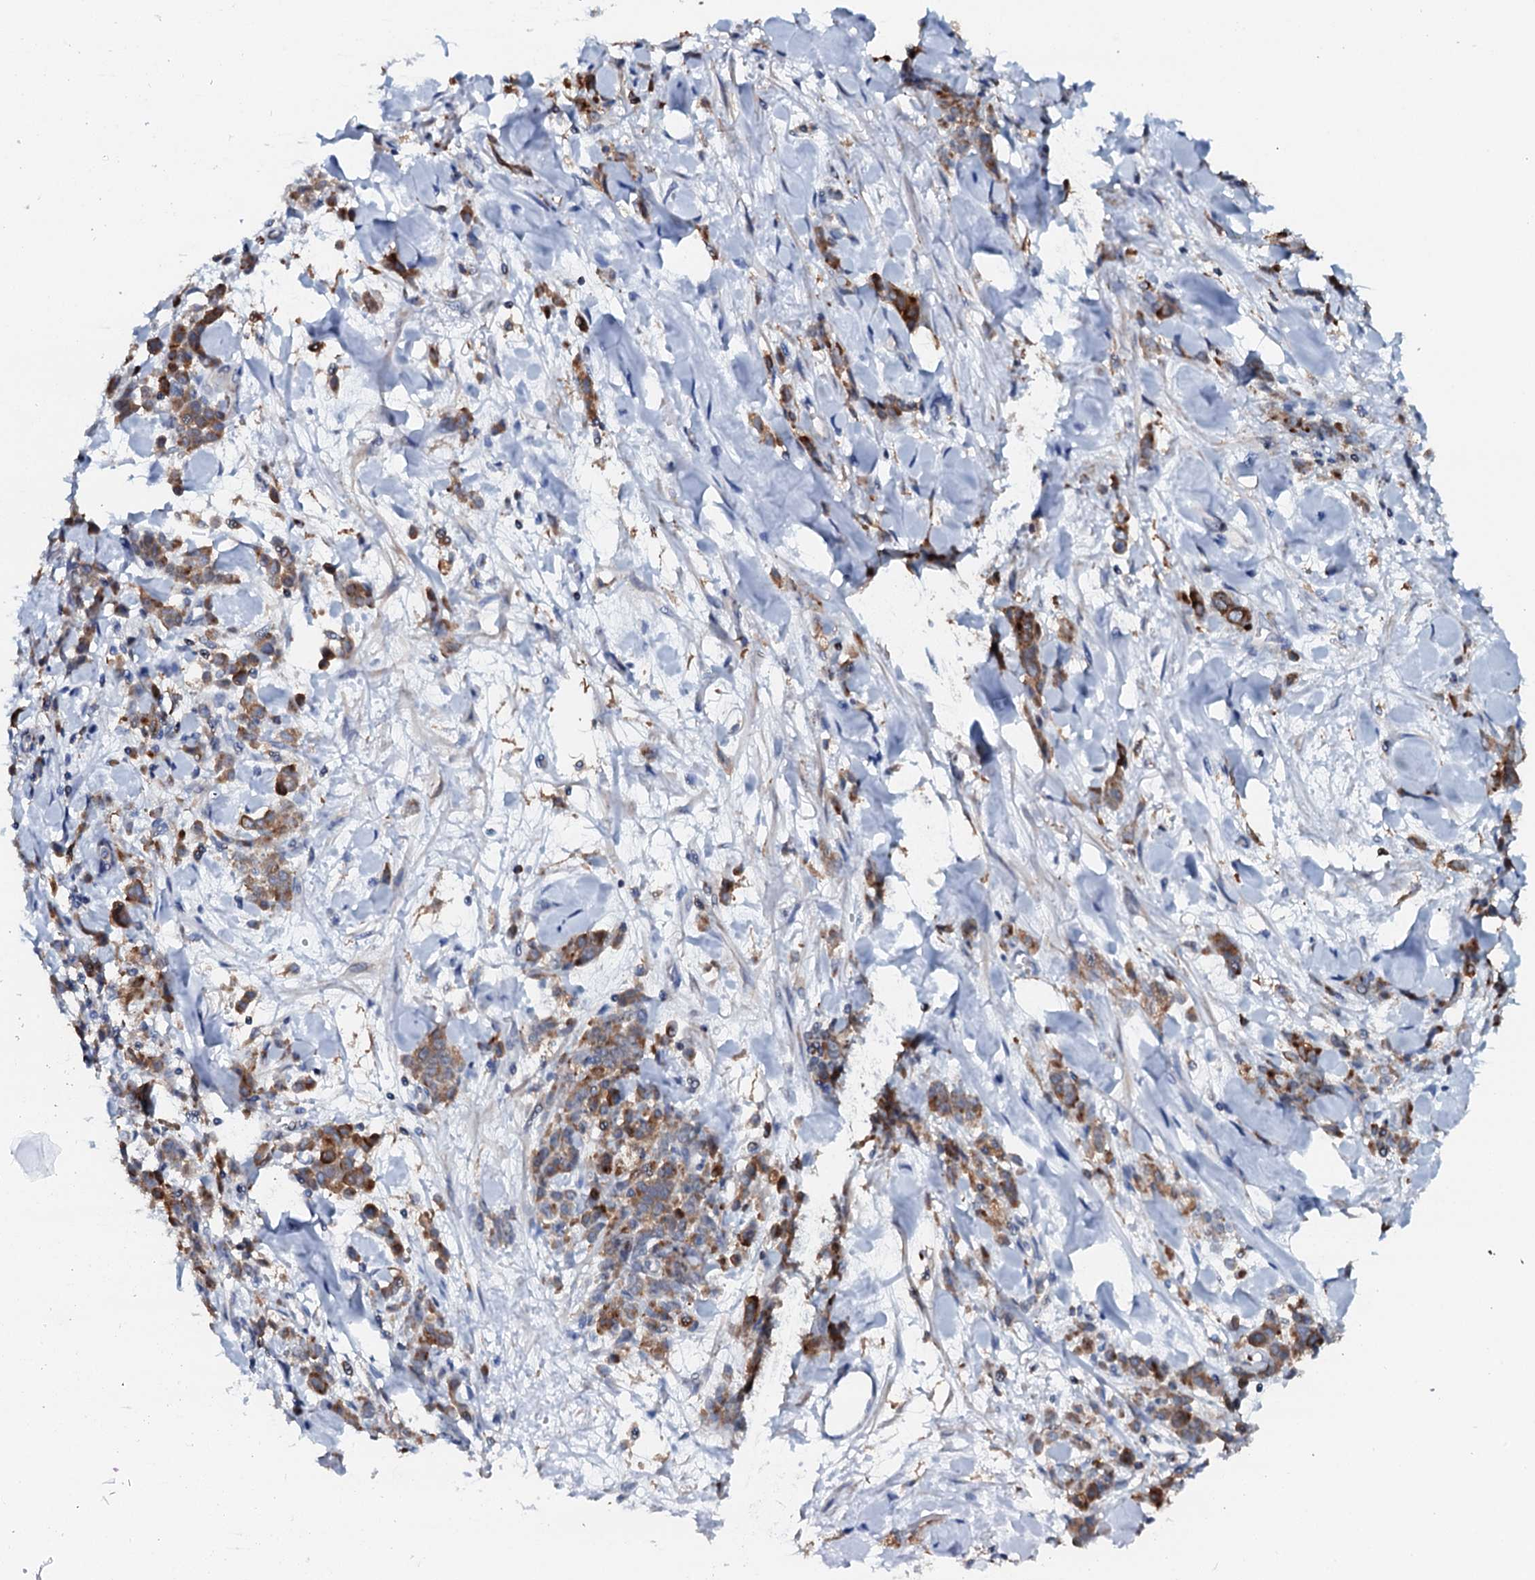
{"staining": {"intensity": "strong", "quantity": "25%-75%", "location": "cytoplasmic/membranous"}, "tissue": "stomach cancer", "cell_type": "Tumor cells", "image_type": "cancer", "snomed": [{"axis": "morphology", "description": "Normal tissue, NOS"}, {"axis": "morphology", "description": "Adenocarcinoma, NOS"}, {"axis": "topography", "description": "Stomach"}], "caption": "Human stomach cancer (adenocarcinoma) stained with a brown dye shows strong cytoplasmic/membranous positive positivity in about 25%-75% of tumor cells.", "gene": "VAMP8", "patient": {"sex": "male", "age": 82}}